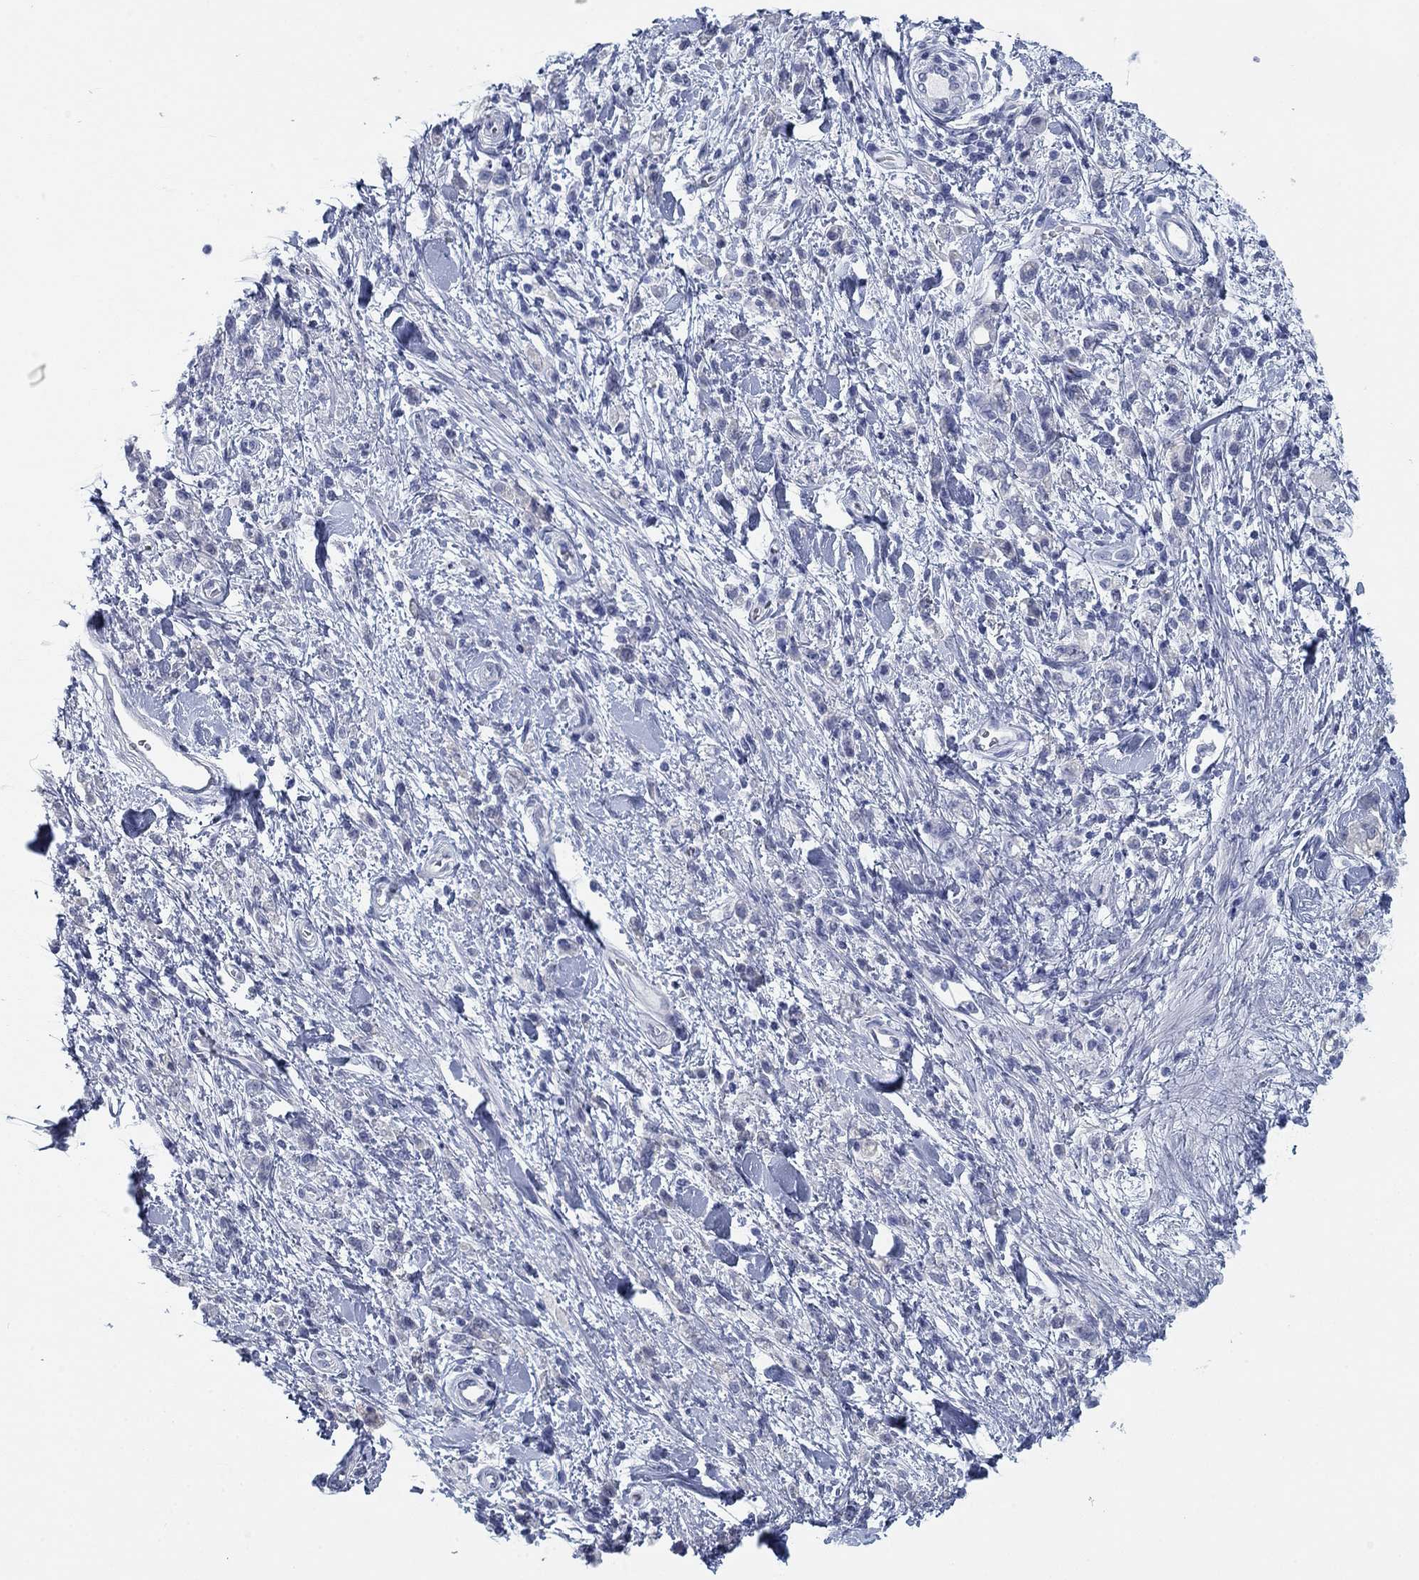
{"staining": {"intensity": "negative", "quantity": "none", "location": "none"}, "tissue": "stomach cancer", "cell_type": "Tumor cells", "image_type": "cancer", "snomed": [{"axis": "morphology", "description": "Adenocarcinoma, NOS"}, {"axis": "topography", "description": "Stomach"}], "caption": "Micrograph shows no significant protein expression in tumor cells of adenocarcinoma (stomach).", "gene": "DNAL1", "patient": {"sex": "male", "age": 77}}